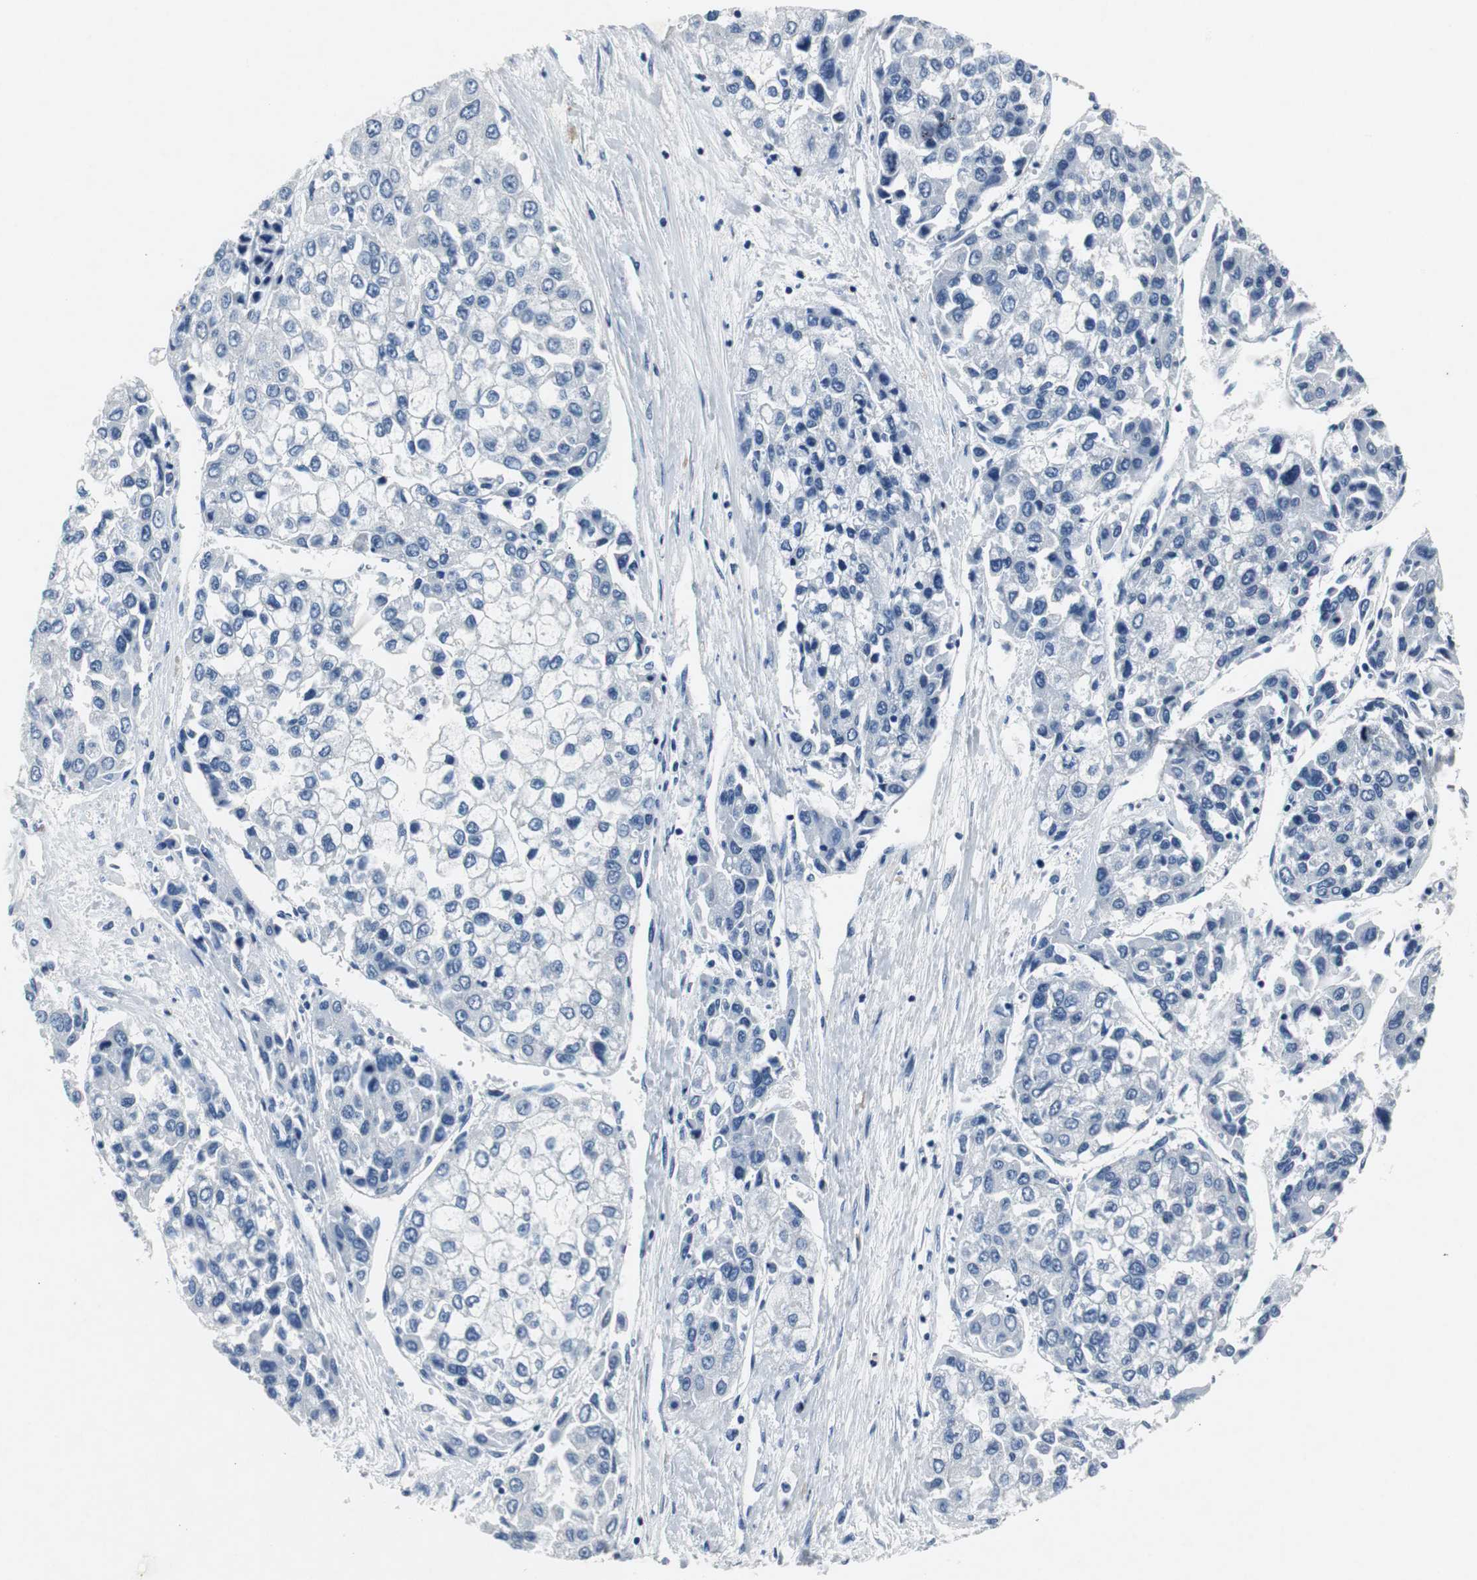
{"staining": {"intensity": "negative", "quantity": "none", "location": "none"}, "tissue": "liver cancer", "cell_type": "Tumor cells", "image_type": "cancer", "snomed": [{"axis": "morphology", "description": "Carcinoma, Hepatocellular, NOS"}, {"axis": "topography", "description": "Liver"}], "caption": "Tumor cells show no significant staining in liver cancer (hepatocellular carcinoma). (Stains: DAB (3,3'-diaminobenzidine) IHC with hematoxylin counter stain, Microscopy: brightfield microscopy at high magnification).", "gene": "LRP2", "patient": {"sex": "female", "age": 66}}